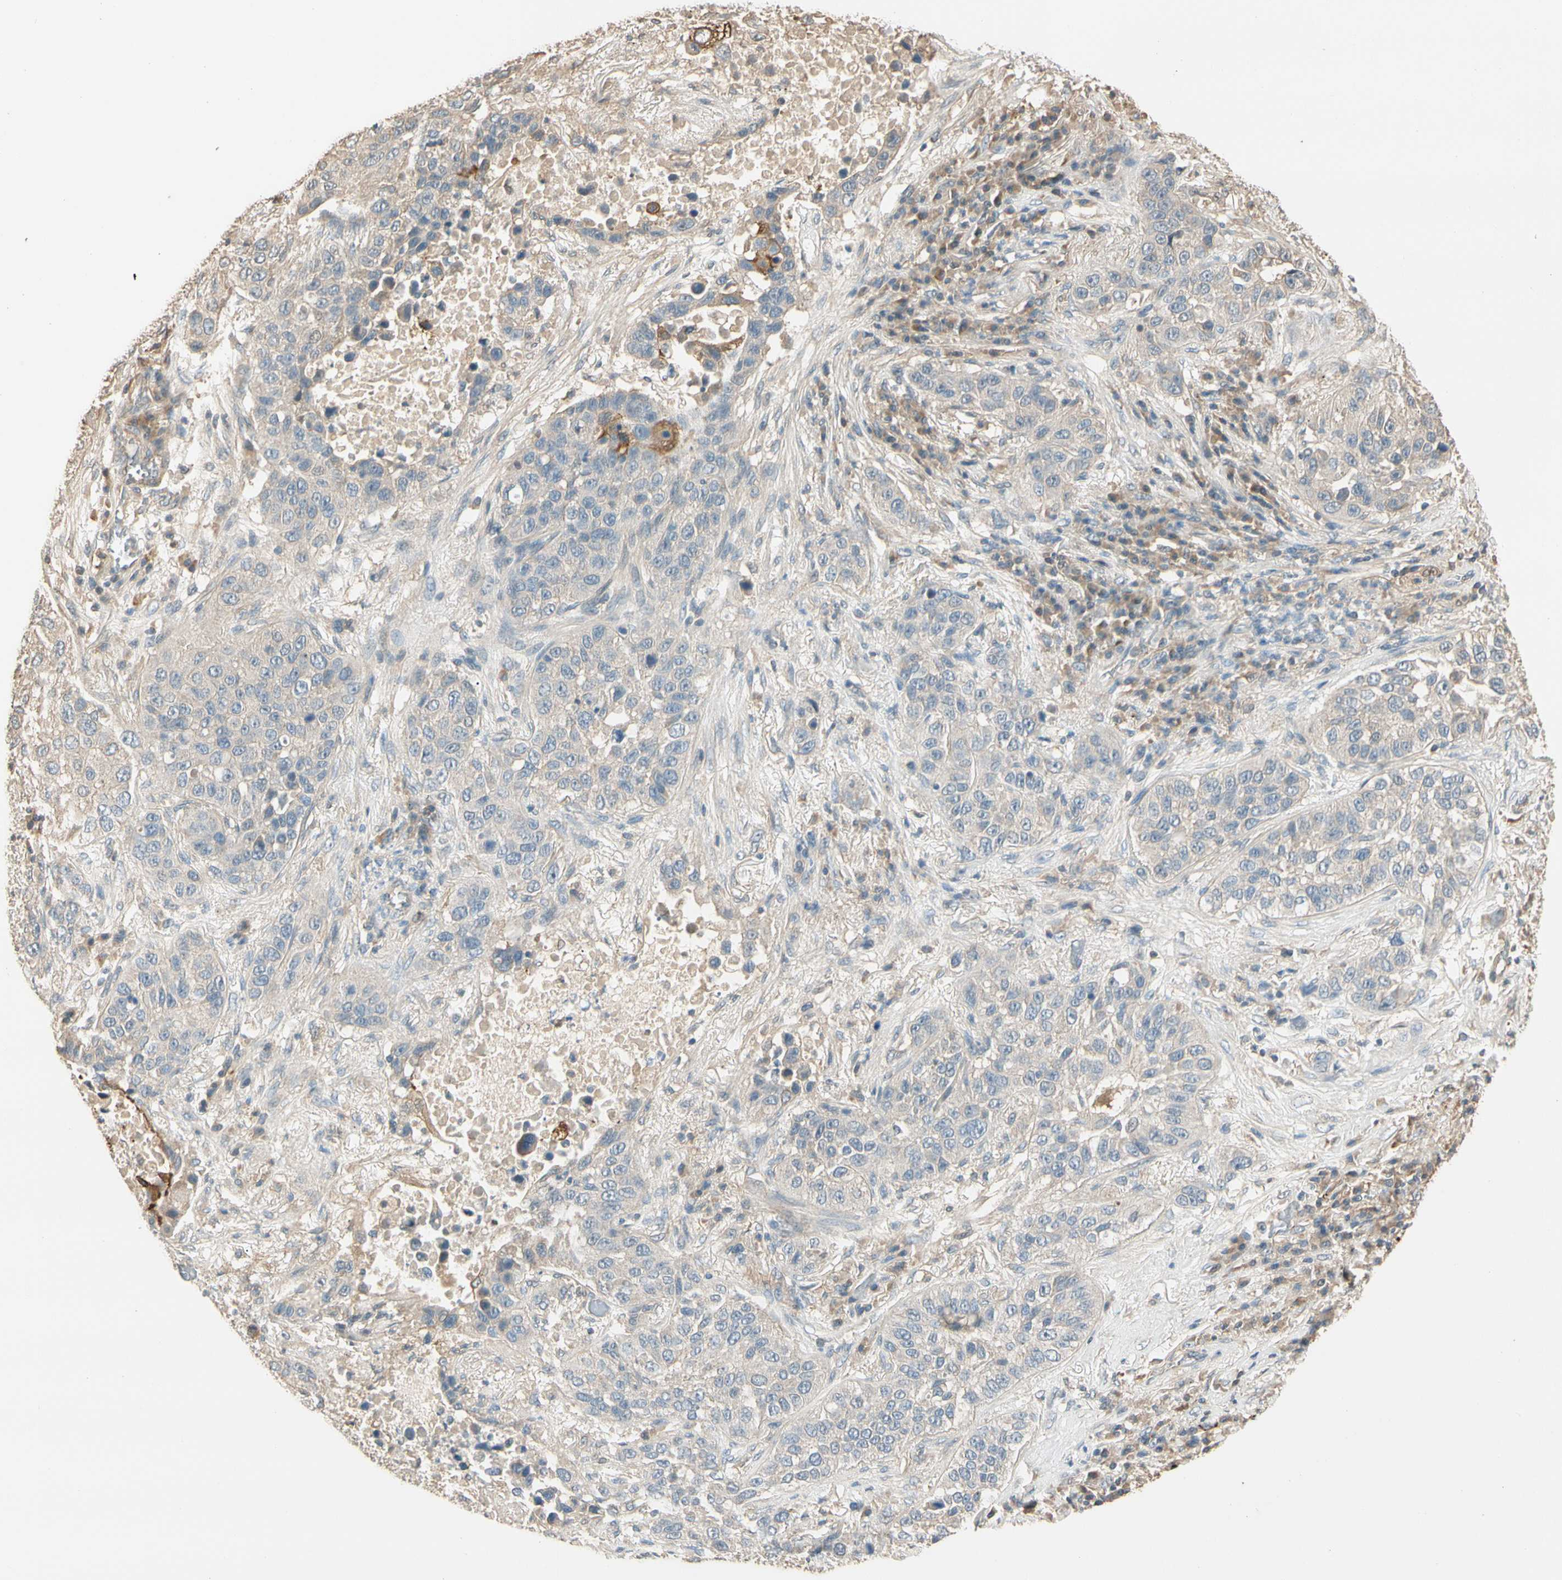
{"staining": {"intensity": "weak", "quantity": "25%-75%", "location": "cytoplasmic/membranous"}, "tissue": "lung cancer", "cell_type": "Tumor cells", "image_type": "cancer", "snomed": [{"axis": "morphology", "description": "Squamous cell carcinoma, NOS"}, {"axis": "topography", "description": "Lung"}], "caption": "A histopathology image of human lung cancer (squamous cell carcinoma) stained for a protein shows weak cytoplasmic/membranous brown staining in tumor cells.", "gene": "CDH6", "patient": {"sex": "male", "age": 57}}